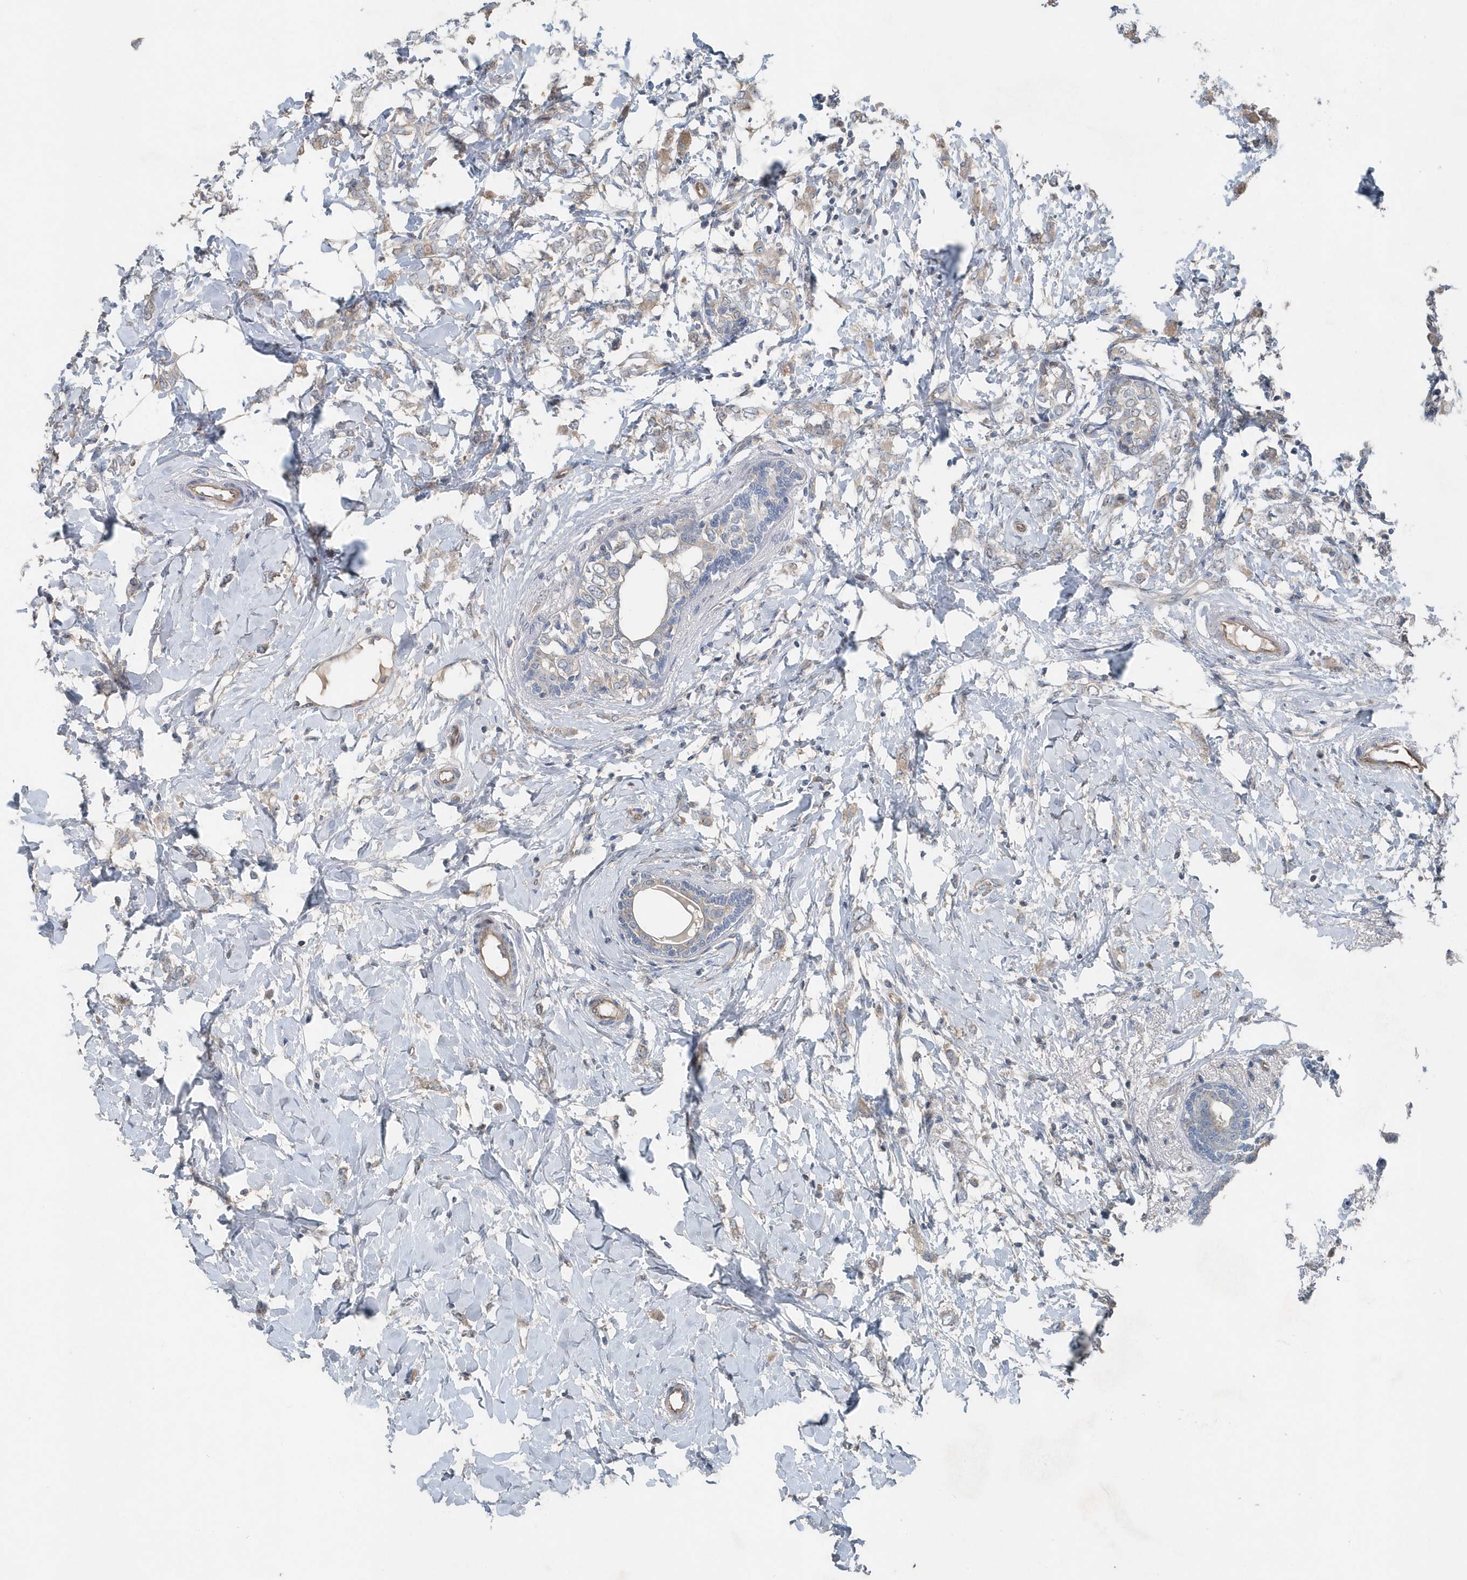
{"staining": {"intensity": "weak", "quantity": "25%-75%", "location": "cytoplasmic/membranous"}, "tissue": "breast cancer", "cell_type": "Tumor cells", "image_type": "cancer", "snomed": [{"axis": "morphology", "description": "Normal tissue, NOS"}, {"axis": "morphology", "description": "Lobular carcinoma"}, {"axis": "topography", "description": "Breast"}], "caption": "Immunohistochemical staining of breast cancer displays low levels of weak cytoplasmic/membranous expression in approximately 25%-75% of tumor cells.", "gene": "MCC", "patient": {"sex": "female", "age": 47}}